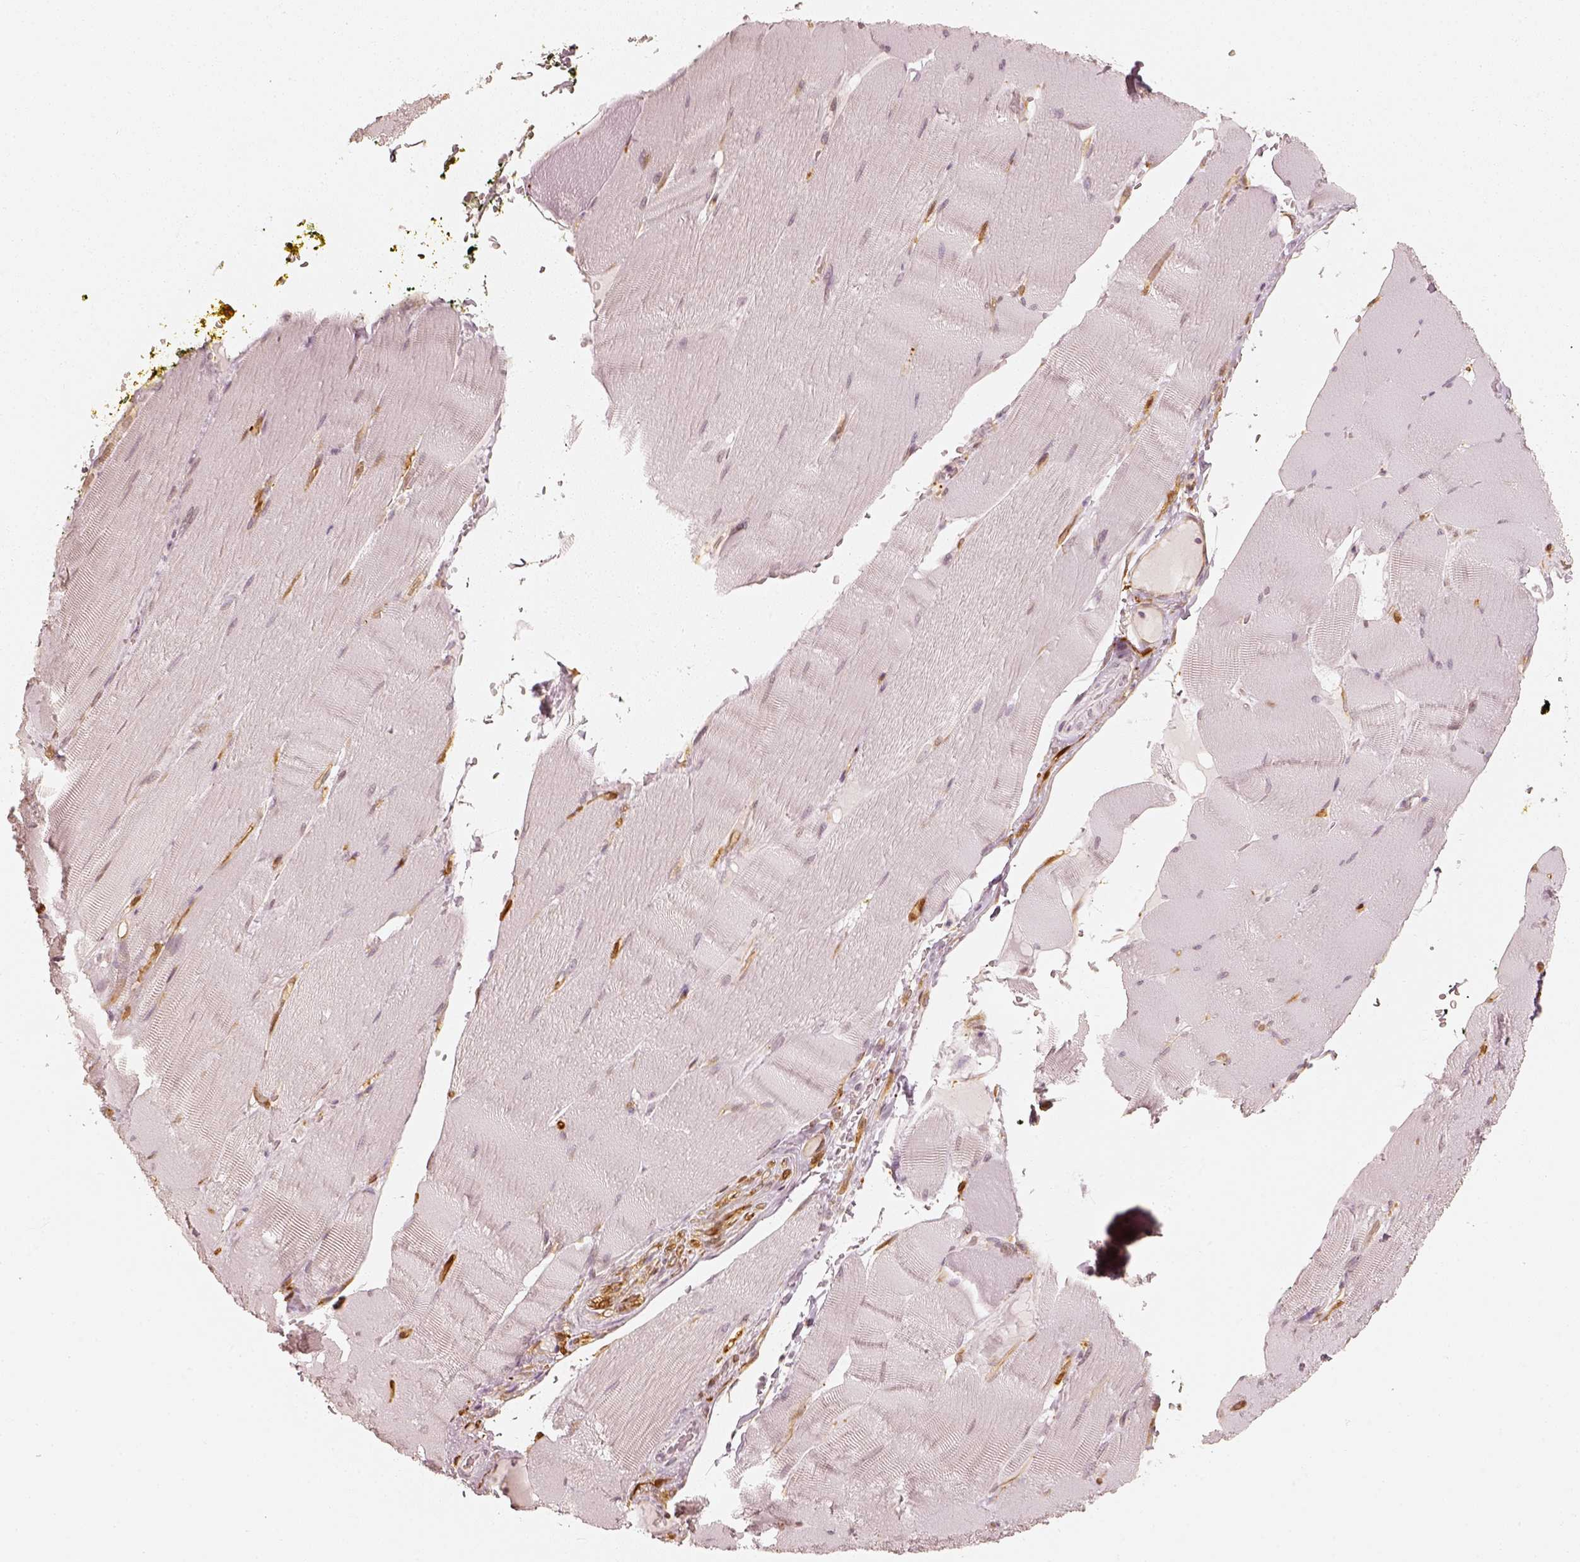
{"staining": {"intensity": "negative", "quantity": "none", "location": "none"}, "tissue": "skeletal muscle", "cell_type": "Myocytes", "image_type": "normal", "snomed": [{"axis": "morphology", "description": "Normal tissue, NOS"}, {"axis": "topography", "description": "Skeletal muscle"}], "caption": "Skeletal muscle was stained to show a protein in brown. There is no significant staining in myocytes. The staining was performed using DAB (3,3'-diaminobenzidine) to visualize the protein expression in brown, while the nuclei were stained in blue with hematoxylin (Magnification: 20x).", "gene": "FSCN1", "patient": {"sex": "male", "age": 56}}